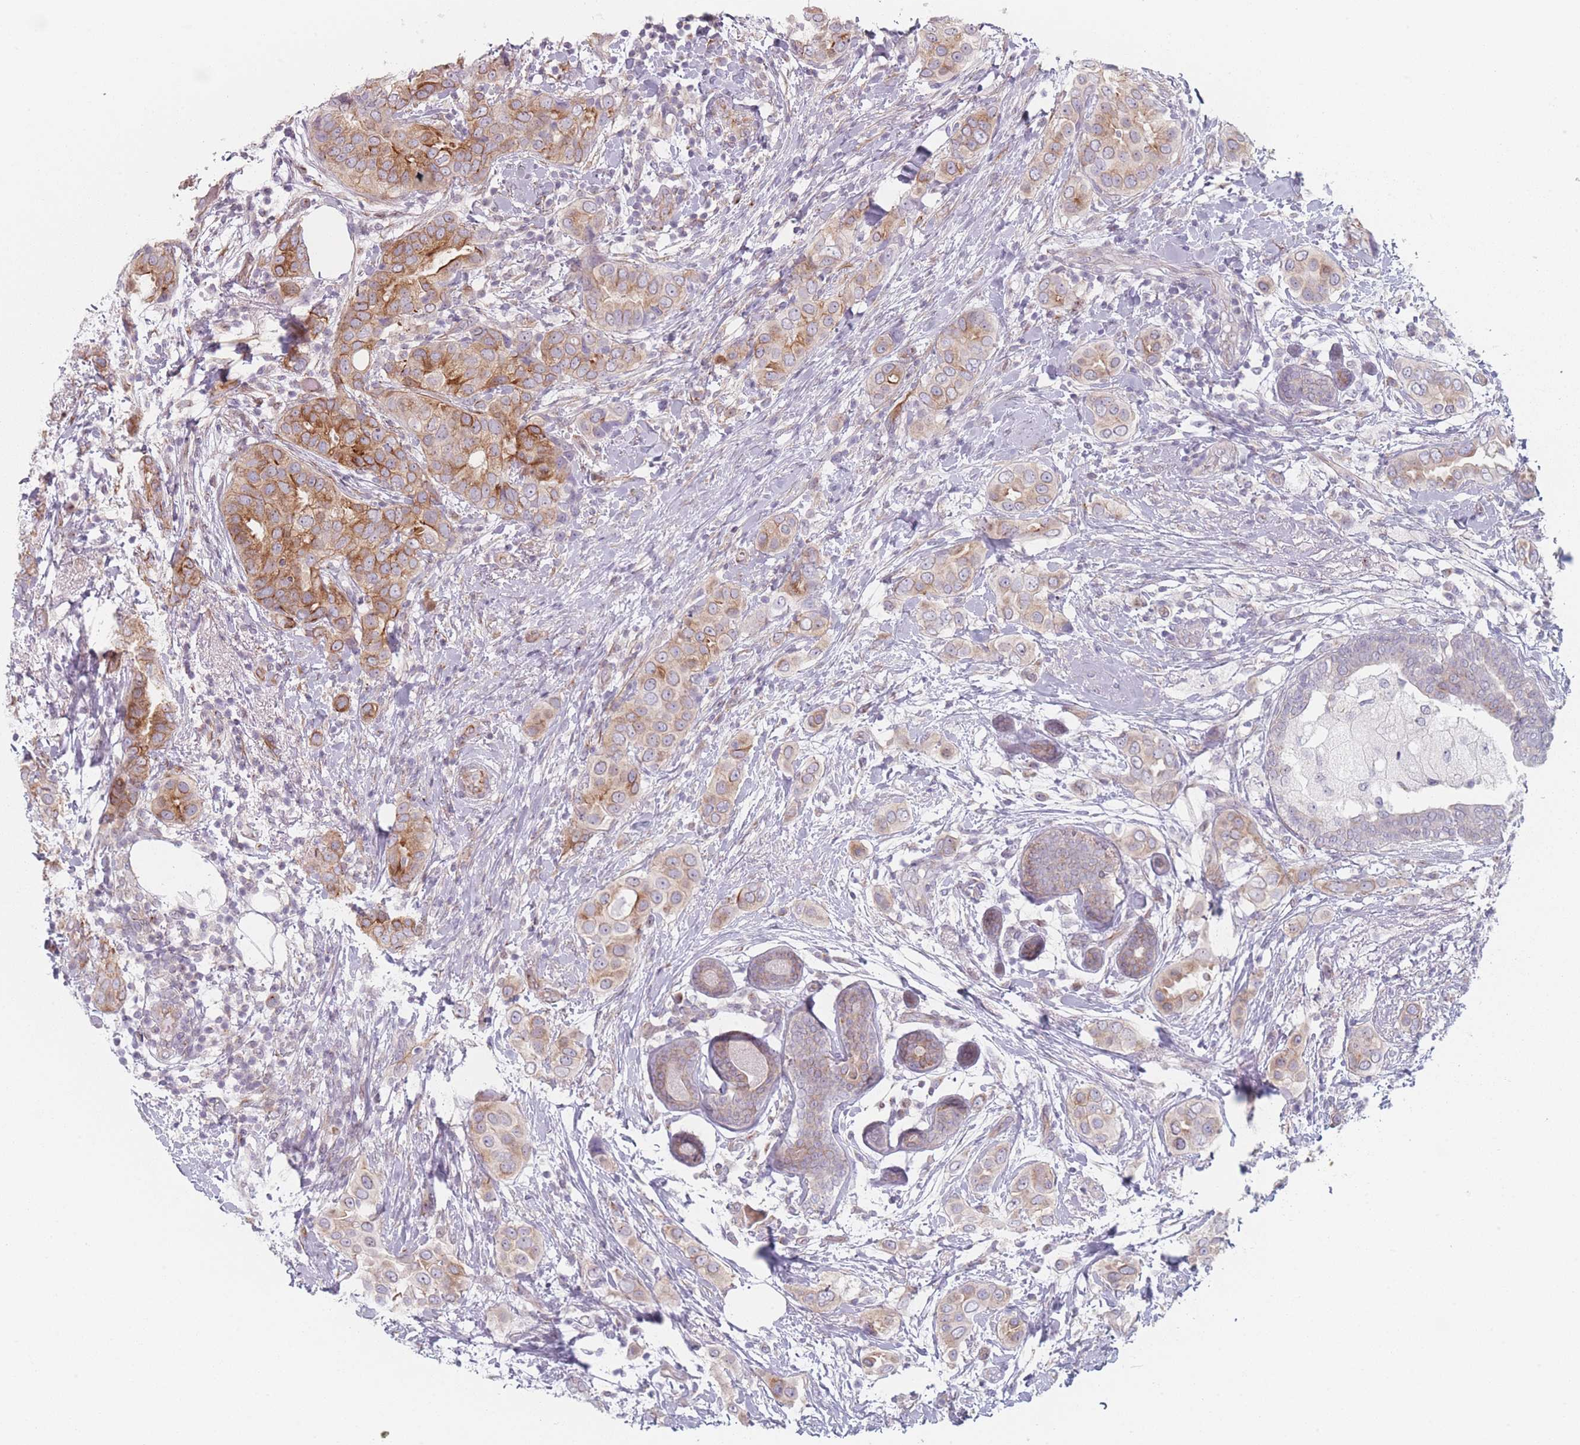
{"staining": {"intensity": "moderate", "quantity": ">75%", "location": "cytoplasmic/membranous"}, "tissue": "breast cancer", "cell_type": "Tumor cells", "image_type": "cancer", "snomed": [{"axis": "morphology", "description": "Lobular carcinoma"}, {"axis": "topography", "description": "Breast"}], "caption": "Protein expression analysis of human breast cancer (lobular carcinoma) reveals moderate cytoplasmic/membranous expression in about >75% of tumor cells.", "gene": "RNF4", "patient": {"sex": "female", "age": 51}}